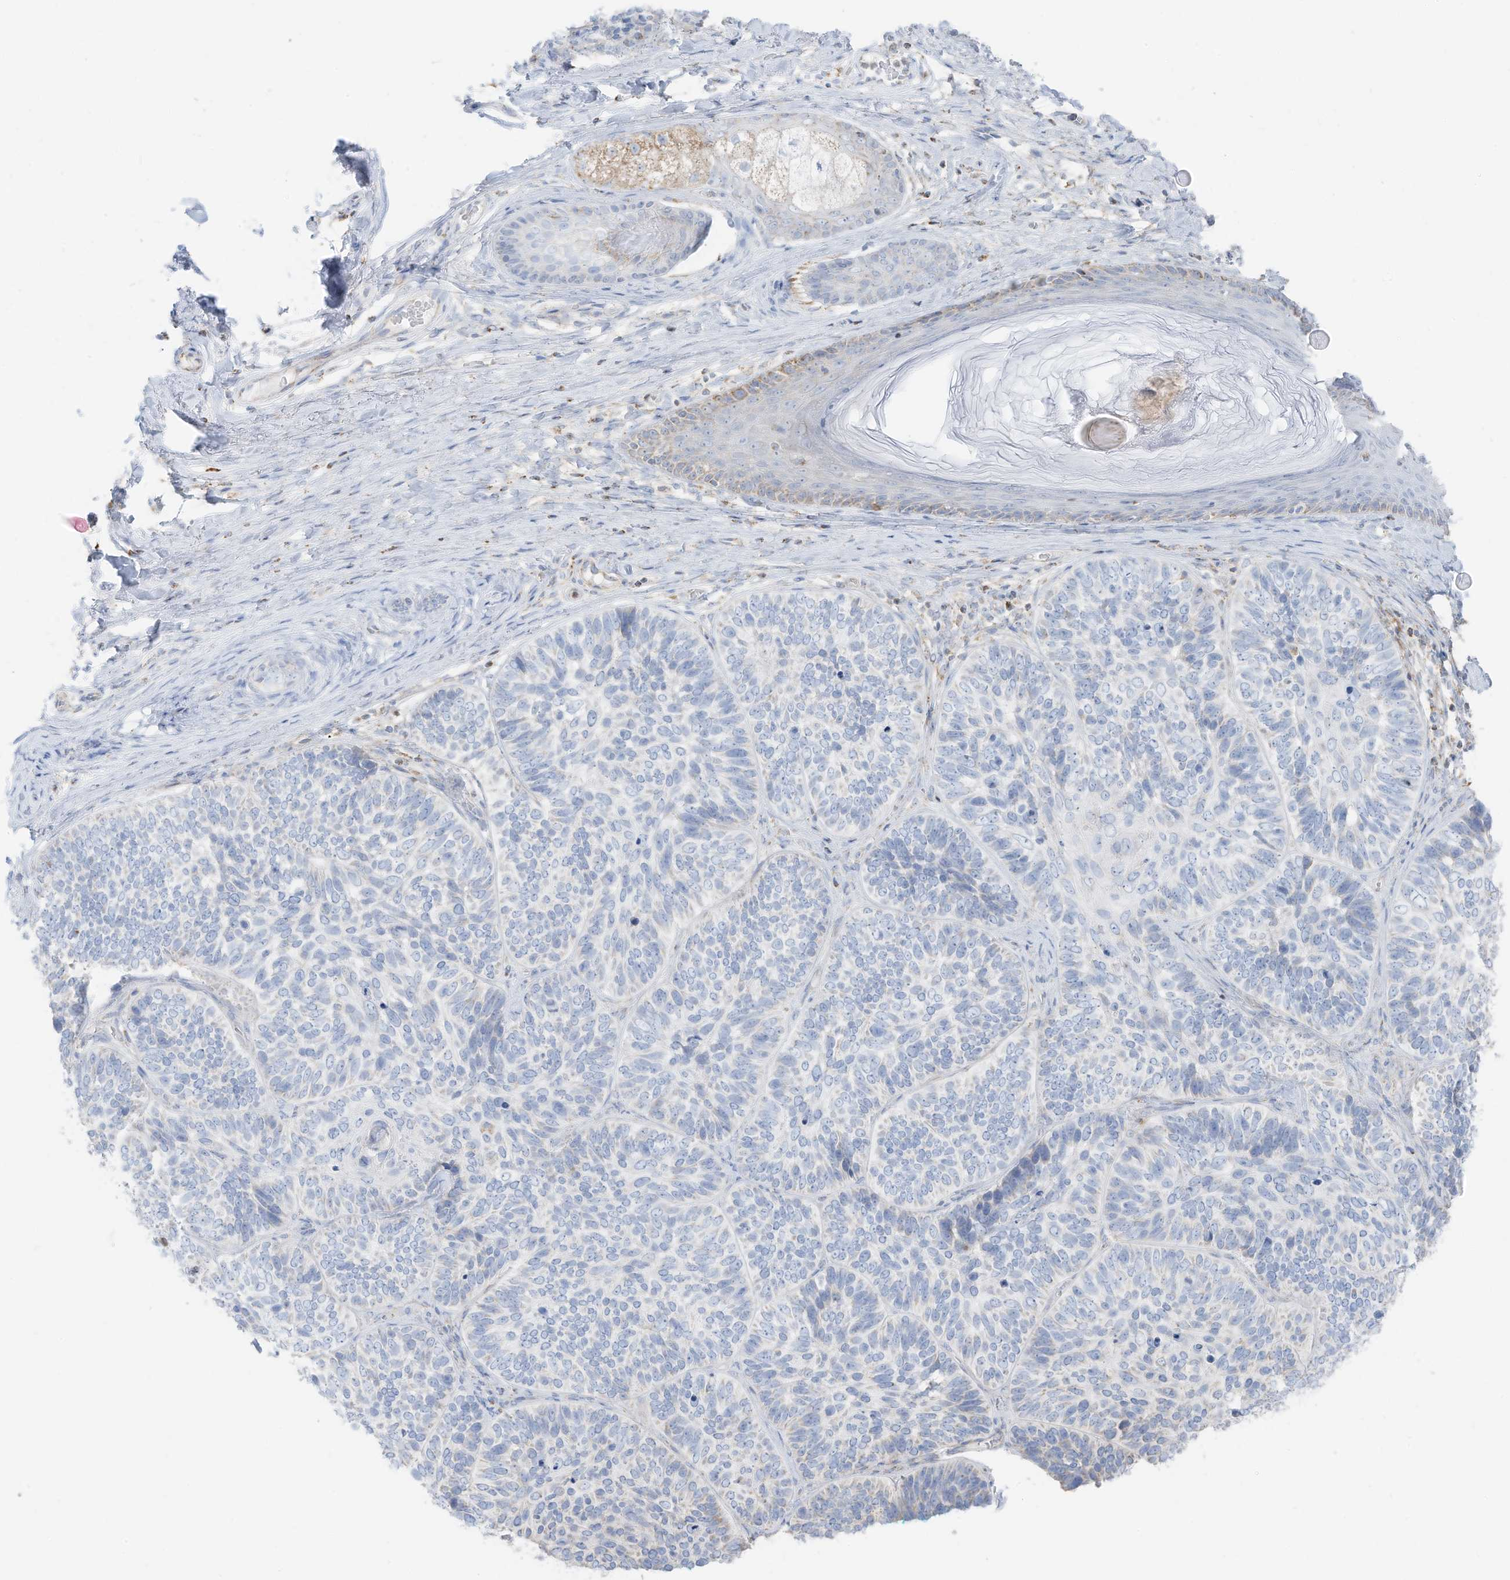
{"staining": {"intensity": "negative", "quantity": "none", "location": "none"}, "tissue": "skin cancer", "cell_type": "Tumor cells", "image_type": "cancer", "snomed": [{"axis": "morphology", "description": "Basal cell carcinoma"}, {"axis": "topography", "description": "Skin"}], "caption": "Human skin basal cell carcinoma stained for a protein using IHC shows no expression in tumor cells.", "gene": "ETHE1", "patient": {"sex": "male", "age": 62}}